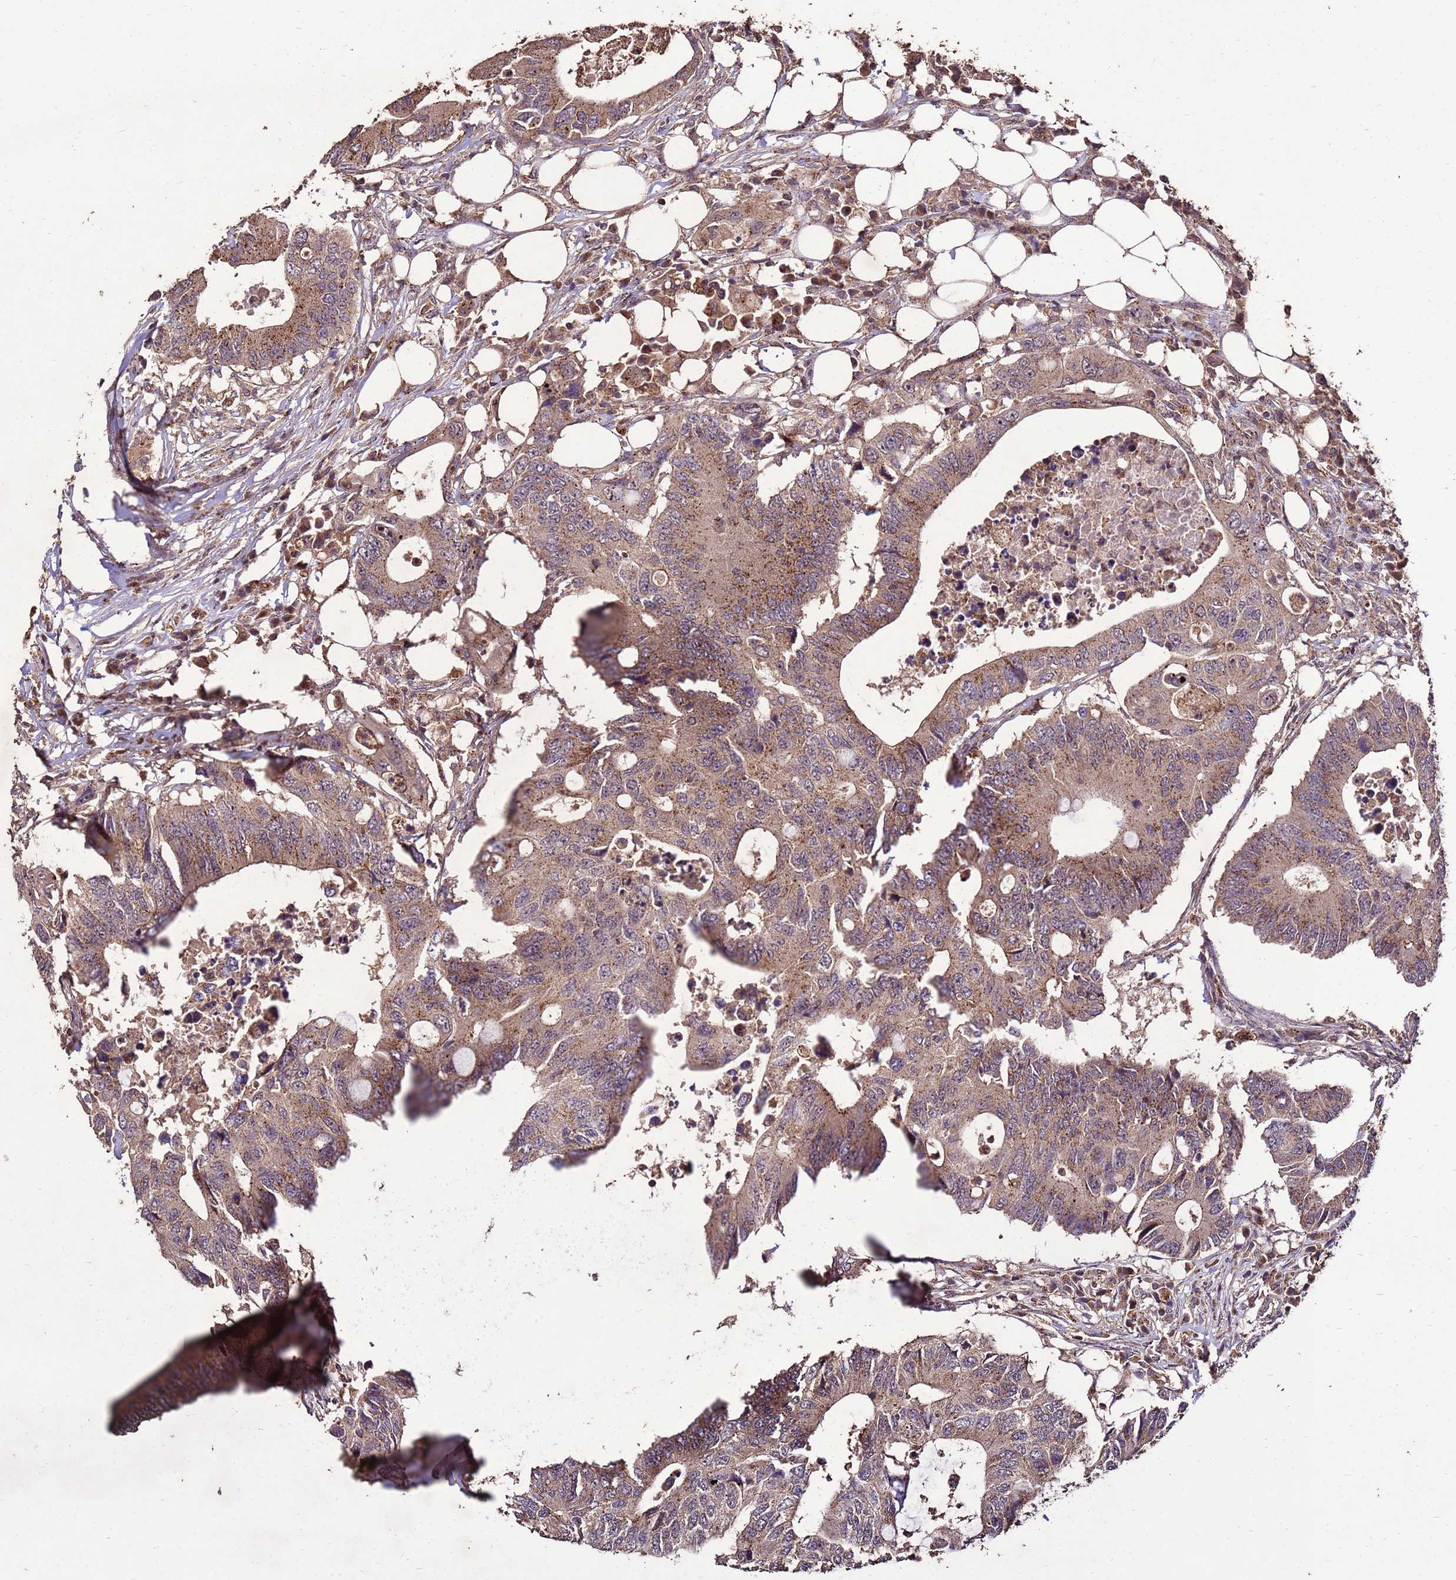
{"staining": {"intensity": "moderate", "quantity": ">75%", "location": "cytoplasmic/membranous"}, "tissue": "colorectal cancer", "cell_type": "Tumor cells", "image_type": "cancer", "snomed": [{"axis": "morphology", "description": "Adenocarcinoma, NOS"}, {"axis": "topography", "description": "Colon"}], "caption": "Protein expression by IHC shows moderate cytoplasmic/membranous expression in about >75% of tumor cells in adenocarcinoma (colorectal).", "gene": "TOR4A", "patient": {"sex": "male", "age": 71}}